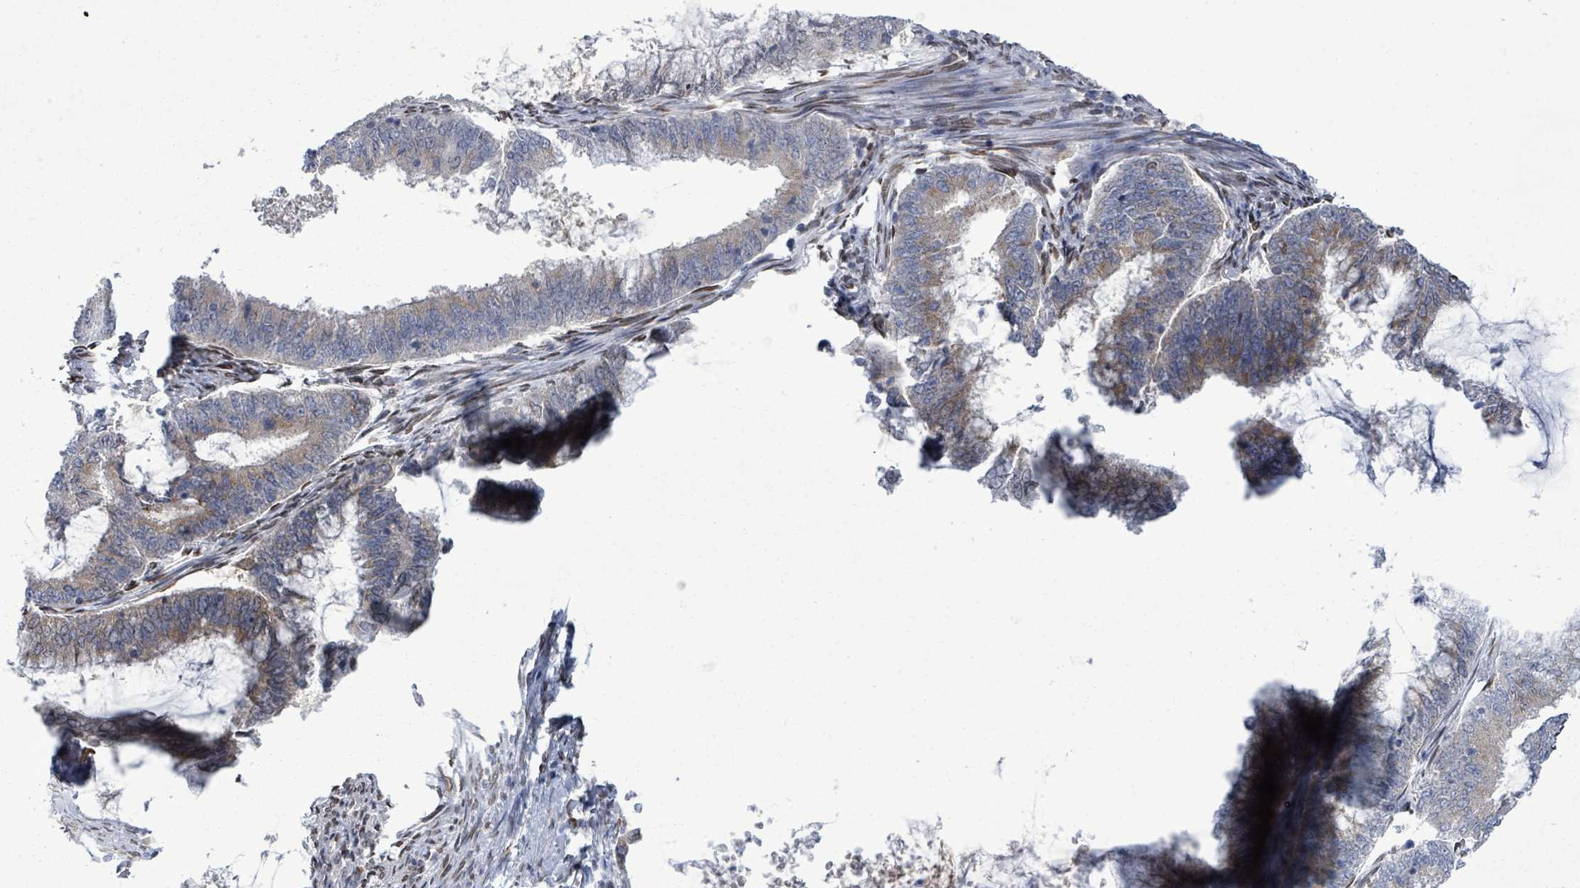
{"staining": {"intensity": "weak", "quantity": ">75%", "location": "cytoplasmic/membranous"}, "tissue": "endometrial cancer", "cell_type": "Tumor cells", "image_type": "cancer", "snomed": [{"axis": "morphology", "description": "Adenocarcinoma, NOS"}, {"axis": "topography", "description": "Endometrium"}], "caption": "A photomicrograph showing weak cytoplasmic/membranous positivity in about >75% of tumor cells in endometrial cancer (adenocarcinoma), as visualized by brown immunohistochemical staining.", "gene": "ARFGAP1", "patient": {"sex": "female", "age": 51}}